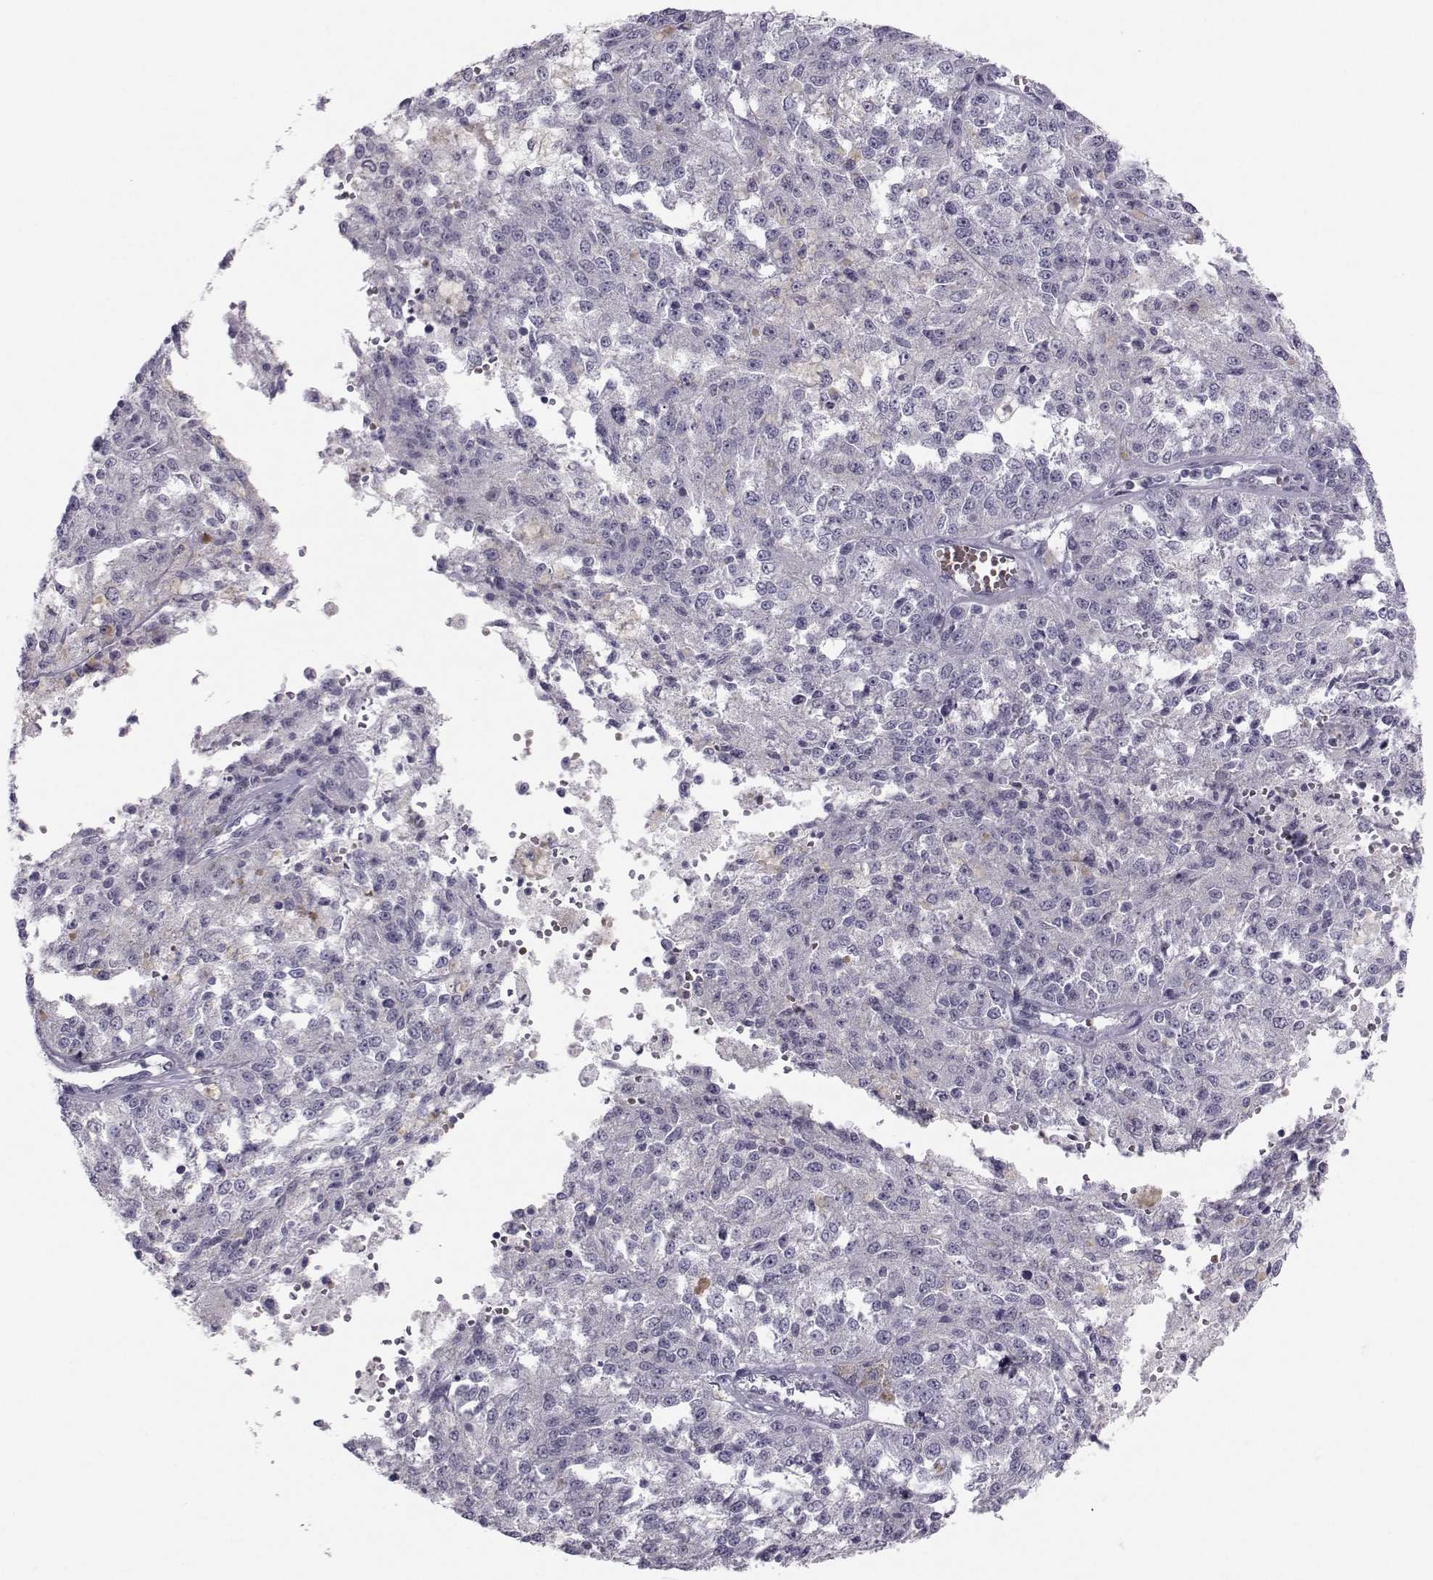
{"staining": {"intensity": "negative", "quantity": "none", "location": "none"}, "tissue": "melanoma", "cell_type": "Tumor cells", "image_type": "cancer", "snomed": [{"axis": "morphology", "description": "Malignant melanoma, Metastatic site"}, {"axis": "topography", "description": "Lymph node"}], "caption": "Protein analysis of melanoma displays no significant expression in tumor cells.", "gene": "GARIN3", "patient": {"sex": "female", "age": 64}}